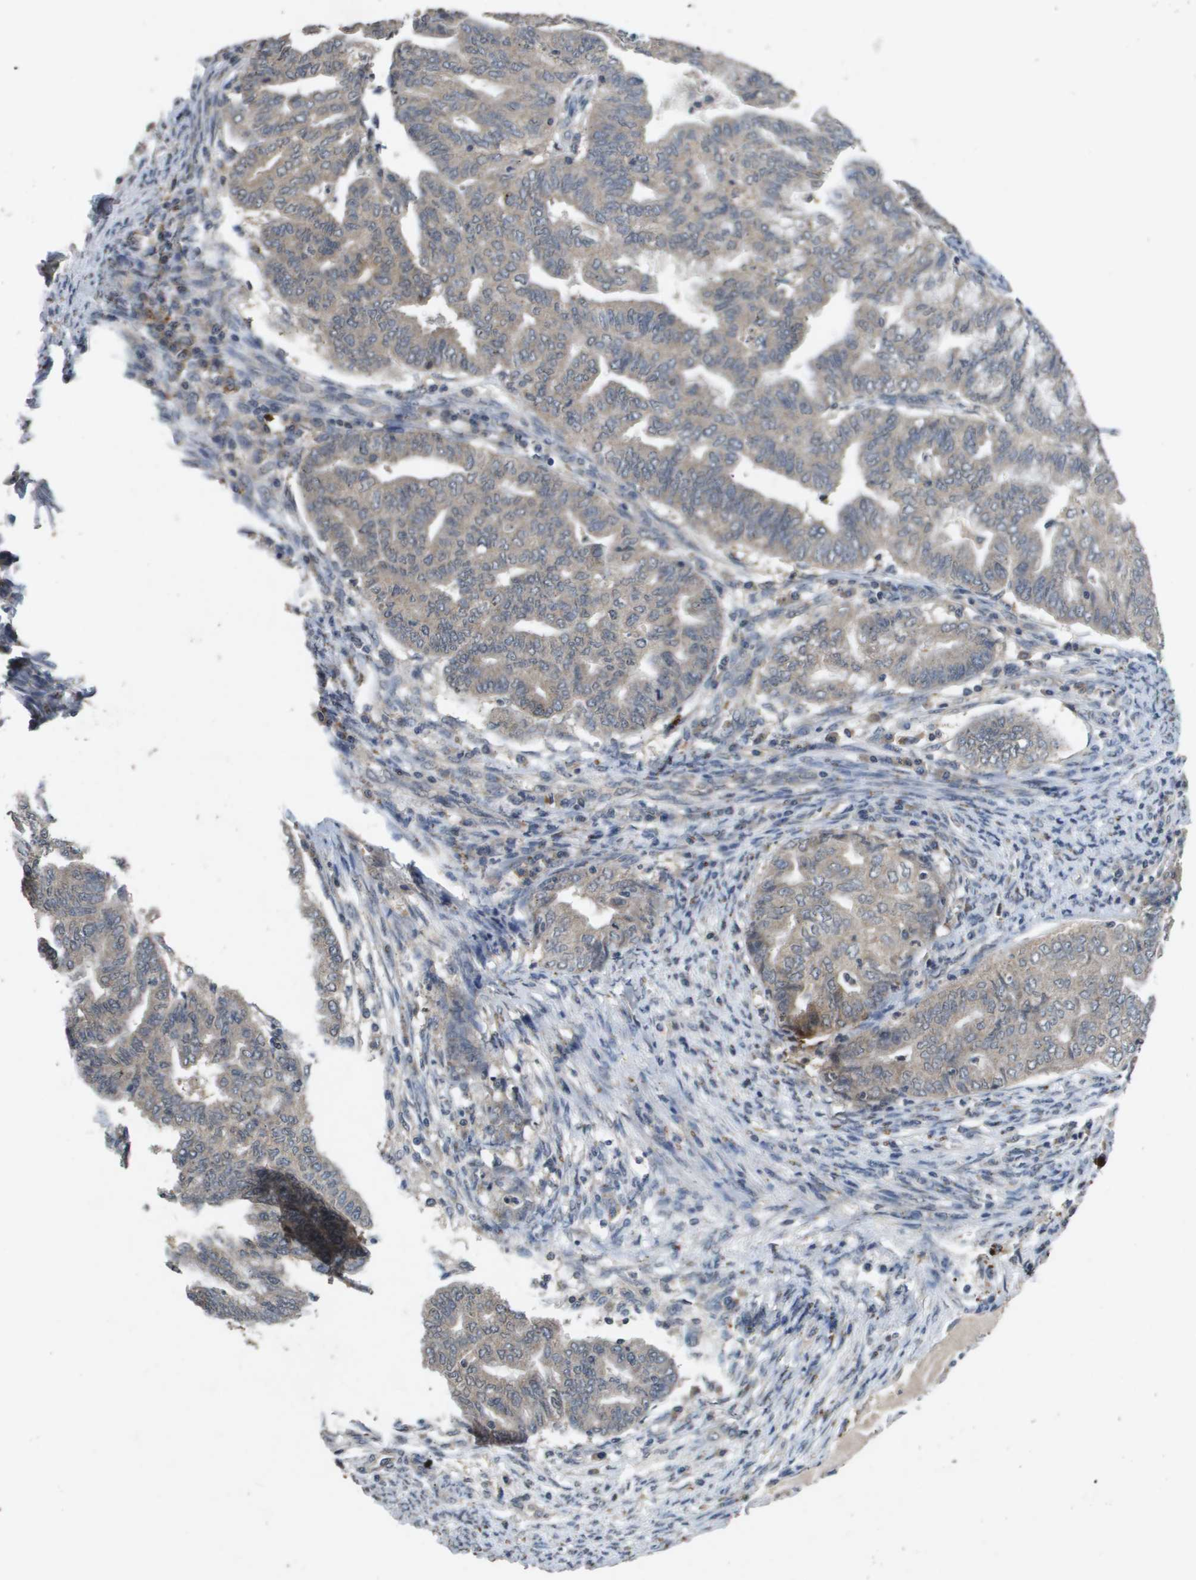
{"staining": {"intensity": "weak", "quantity": "25%-75%", "location": "cytoplasmic/membranous"}, "tissue": "endometrial cancer", "cell_type": "Tumor cells", "image_type": "cancer", "snomed": [{"axis": "morphology", "description": "Adenocarcinoma, NOS"}, {"axis": "topography", "description": "Endometrium"}], "caption": "Human endometrial cancer stained with a brown dye reveals weak cytoplasmic/membranous positive staining in approximately 25%-75% of tumor cells.", "gene": "PROC", "patient": {"sex": "female", "age": 79}}